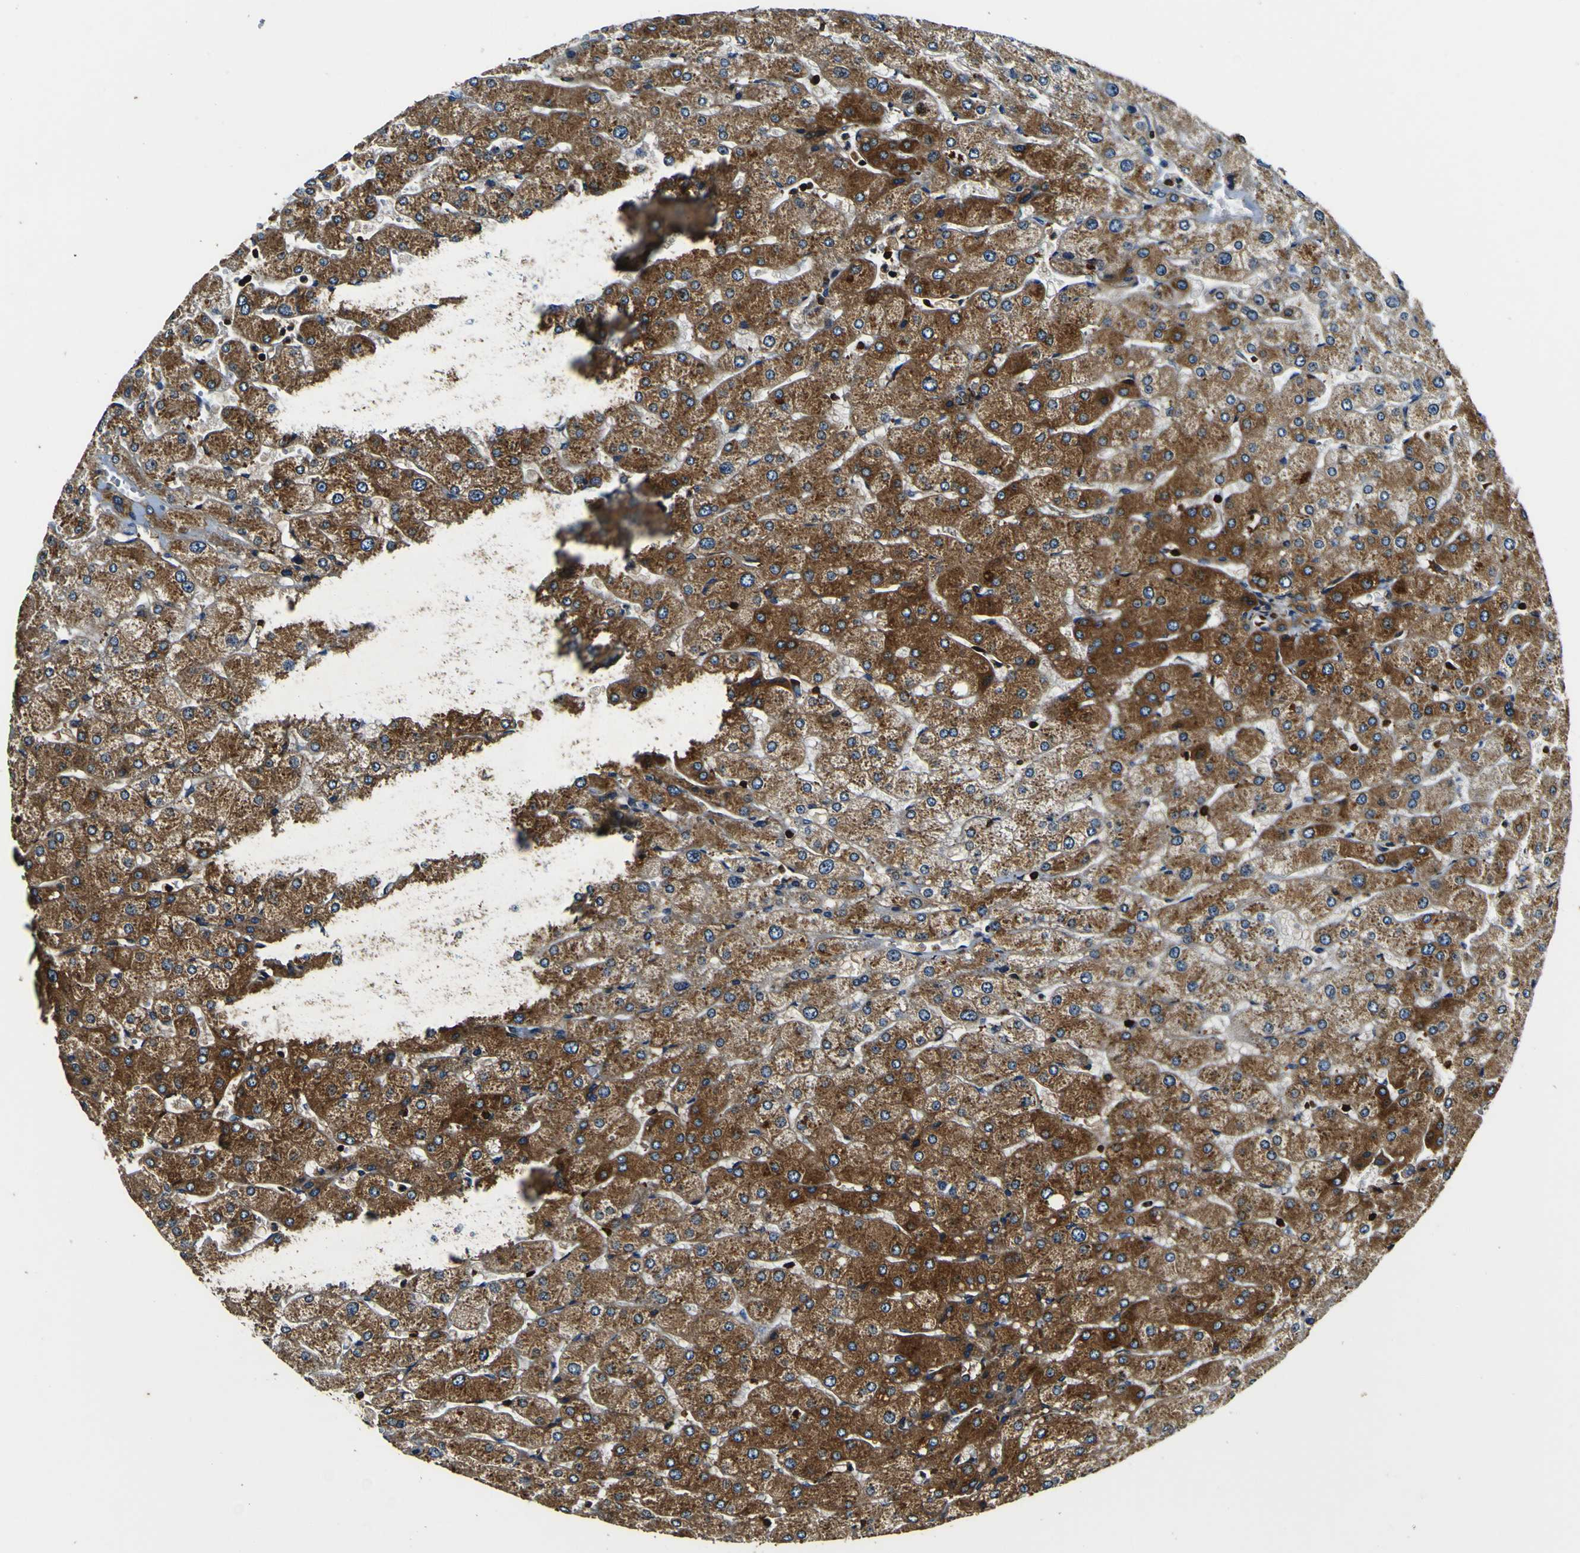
{"staining": {"intensity": "strong", "quantity": ">75%", "location": "cytoplasmic/membranous"}, "tissue": "liver", "cell_type": "Cholangiocytes", "image_type": "normal", "snomed": [{"axis": "morphology", "description": "Normal tissue, NOS"}, {"axis": "topography", "description": "Liver"}], "caption": "Cholangiocytes reveal strong cytoplasmic/membranous staining in approximately >75% of cells in benign liver. (IHC, brightfield microscopy, high magnification).", "gene": "RHOT2", "patient": {"sex": "male", "age": 55}}